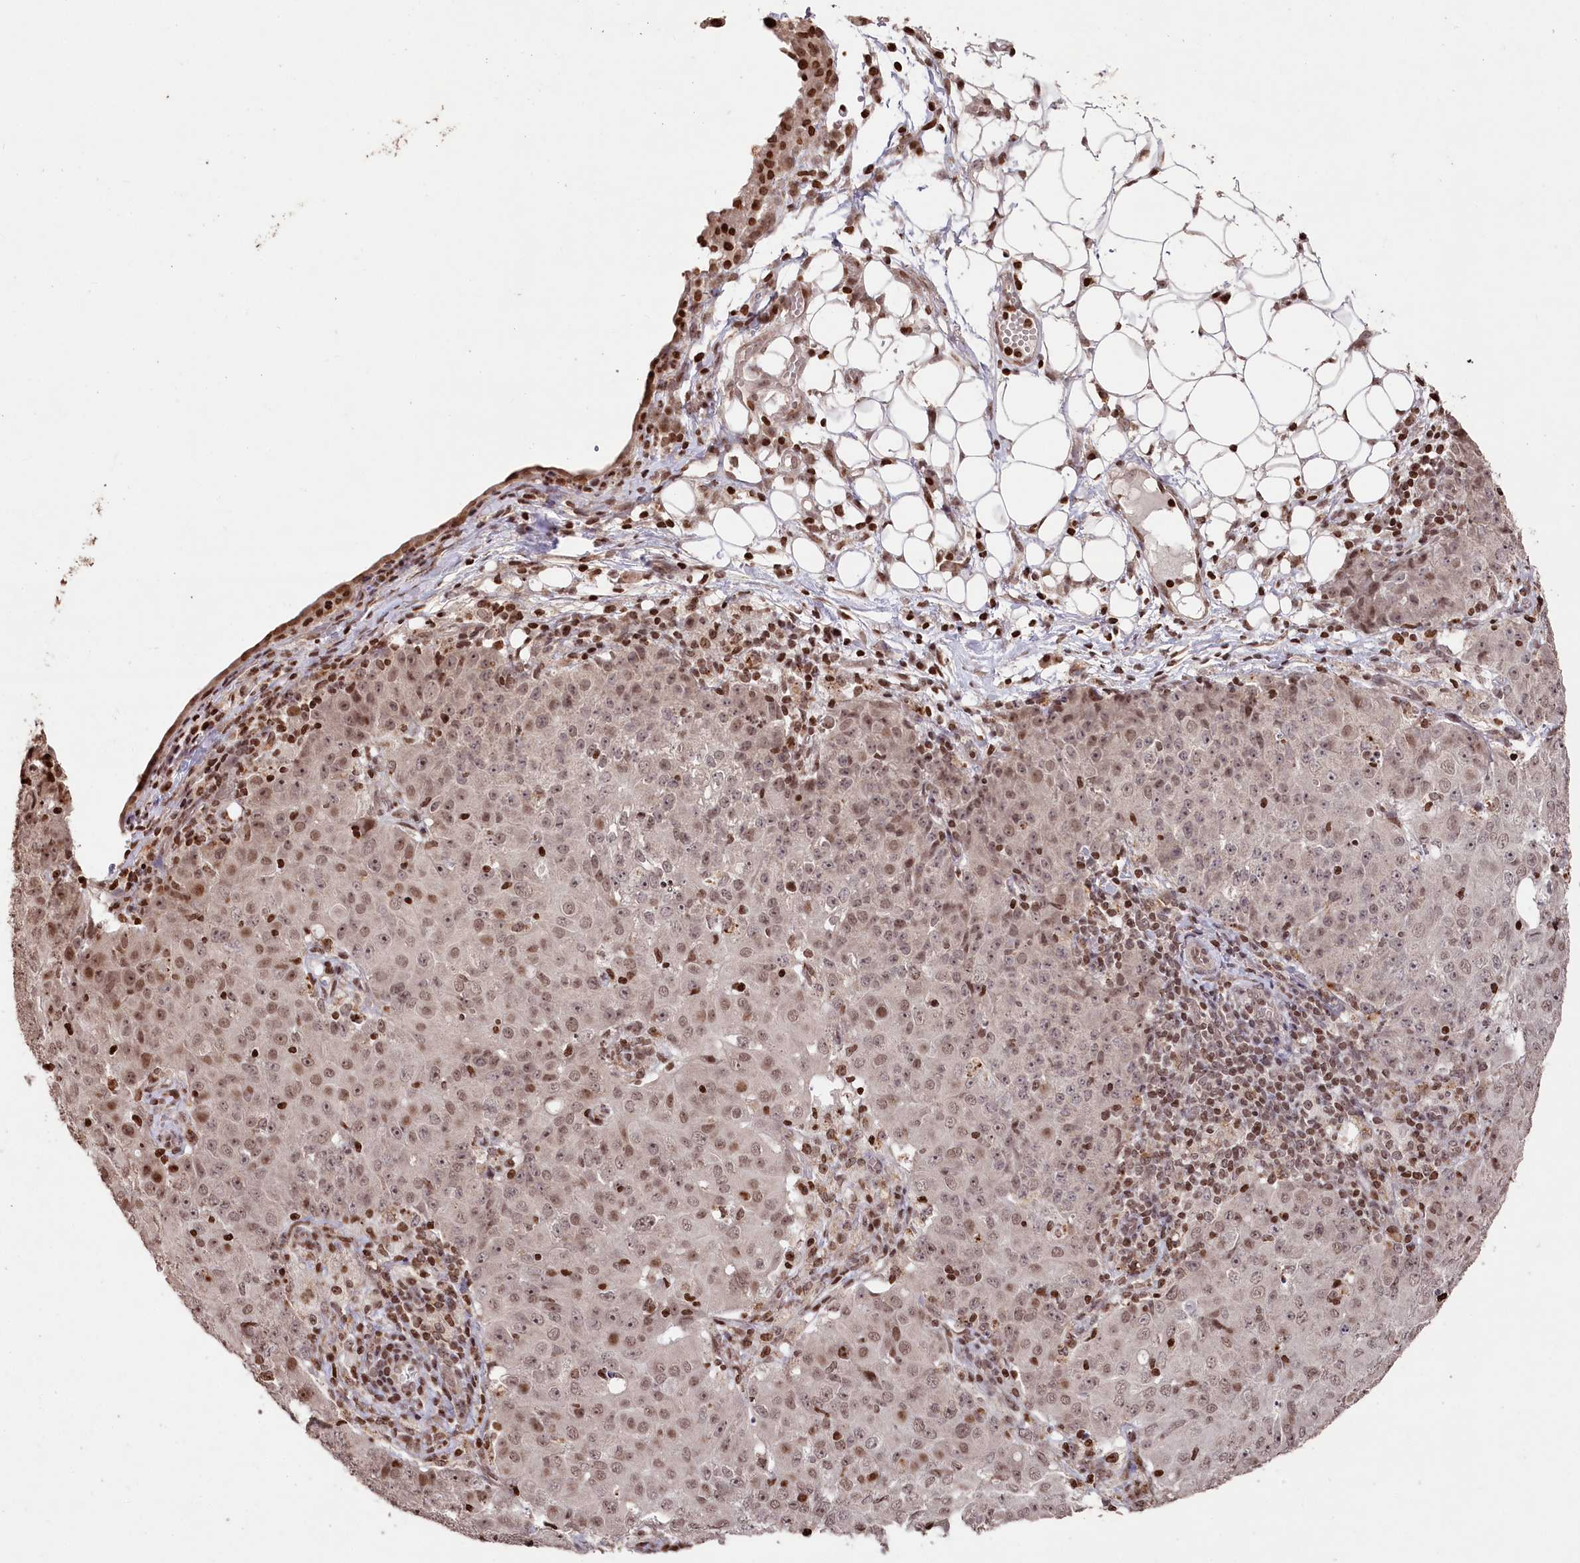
{"staining": {"intensity": "moderate", "quantity": ">75%", "location": "nuclear"}, "tissue": "ovarian cancer", "cell_type": "Tumor cells", "image_type": "cancer", "snomed": [{"axis": "morphology", "description": "Carcinoma, endometroid"}, {"axis": "topography", "description": "Ovary"}], "caption": "Brown immunohistochemical staining in human ovarian endometroid carcinoma reveals moderate nuclear staining in approximately >75% of tumor cells. (Brightfield microscopy of DAB IHC at high magnification).", "gene": "CCSER2", "patient": {"sex": "female", "age": 42}}